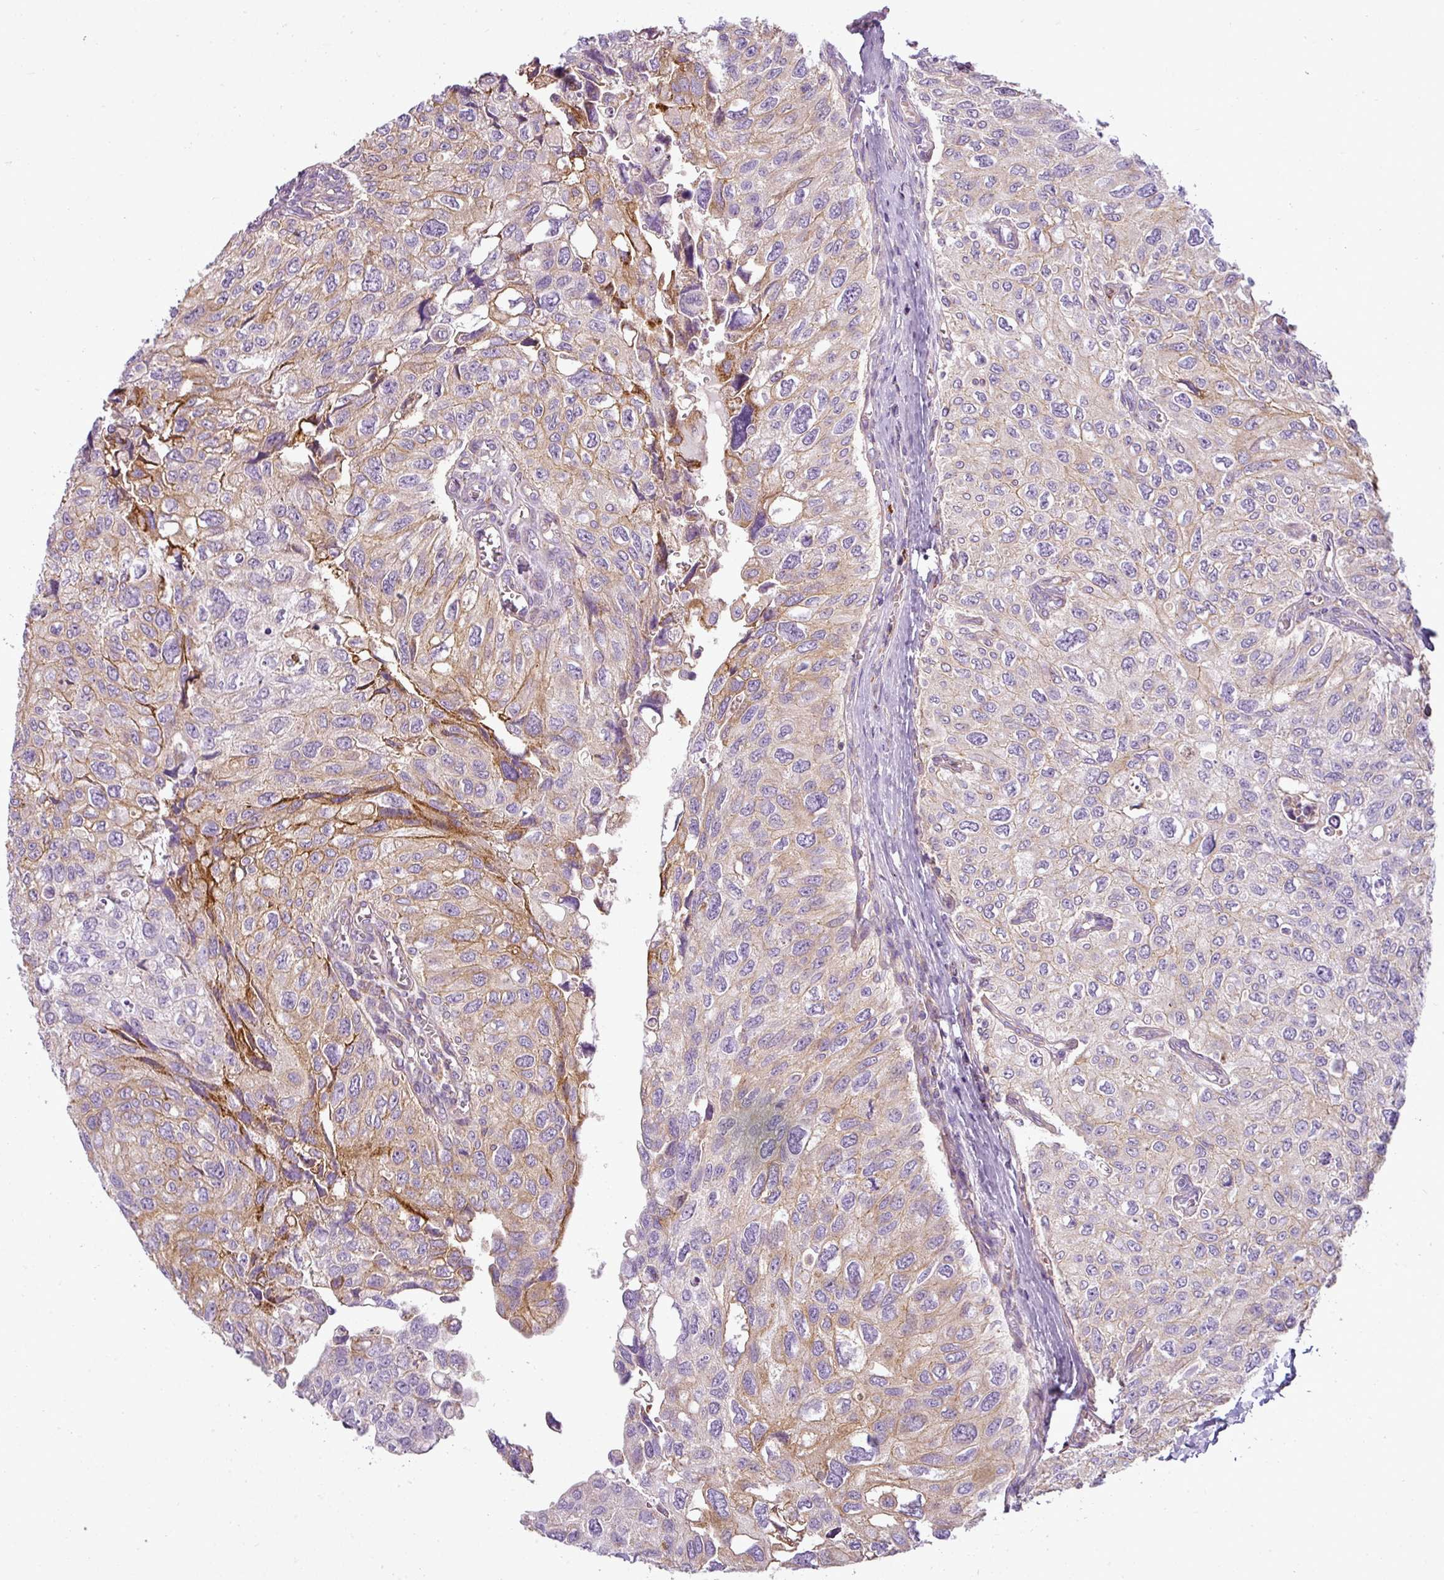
{"staining": {"intensity": "moderate", "quantity": "25%-75%", "location": "cytoplasmic/membranous"}, "tissue": "urothelial cancer", "cell_type": "Tumor cells", "image_type": "cancer", "snomed": [{"axis": "morphology", "description": "Urothelial carcinoma, NOS"}, {"axis": "topography", "description": "Urinary bladder"}], "caption": "Tumor cells demonstrate medium levels of moderate cytoplasmic/membranous expression in about 25%-75% of cells in human urothelial cancer.", "gene": "ANKRD18A", "patient": {"sex": "male", "age": 80}}